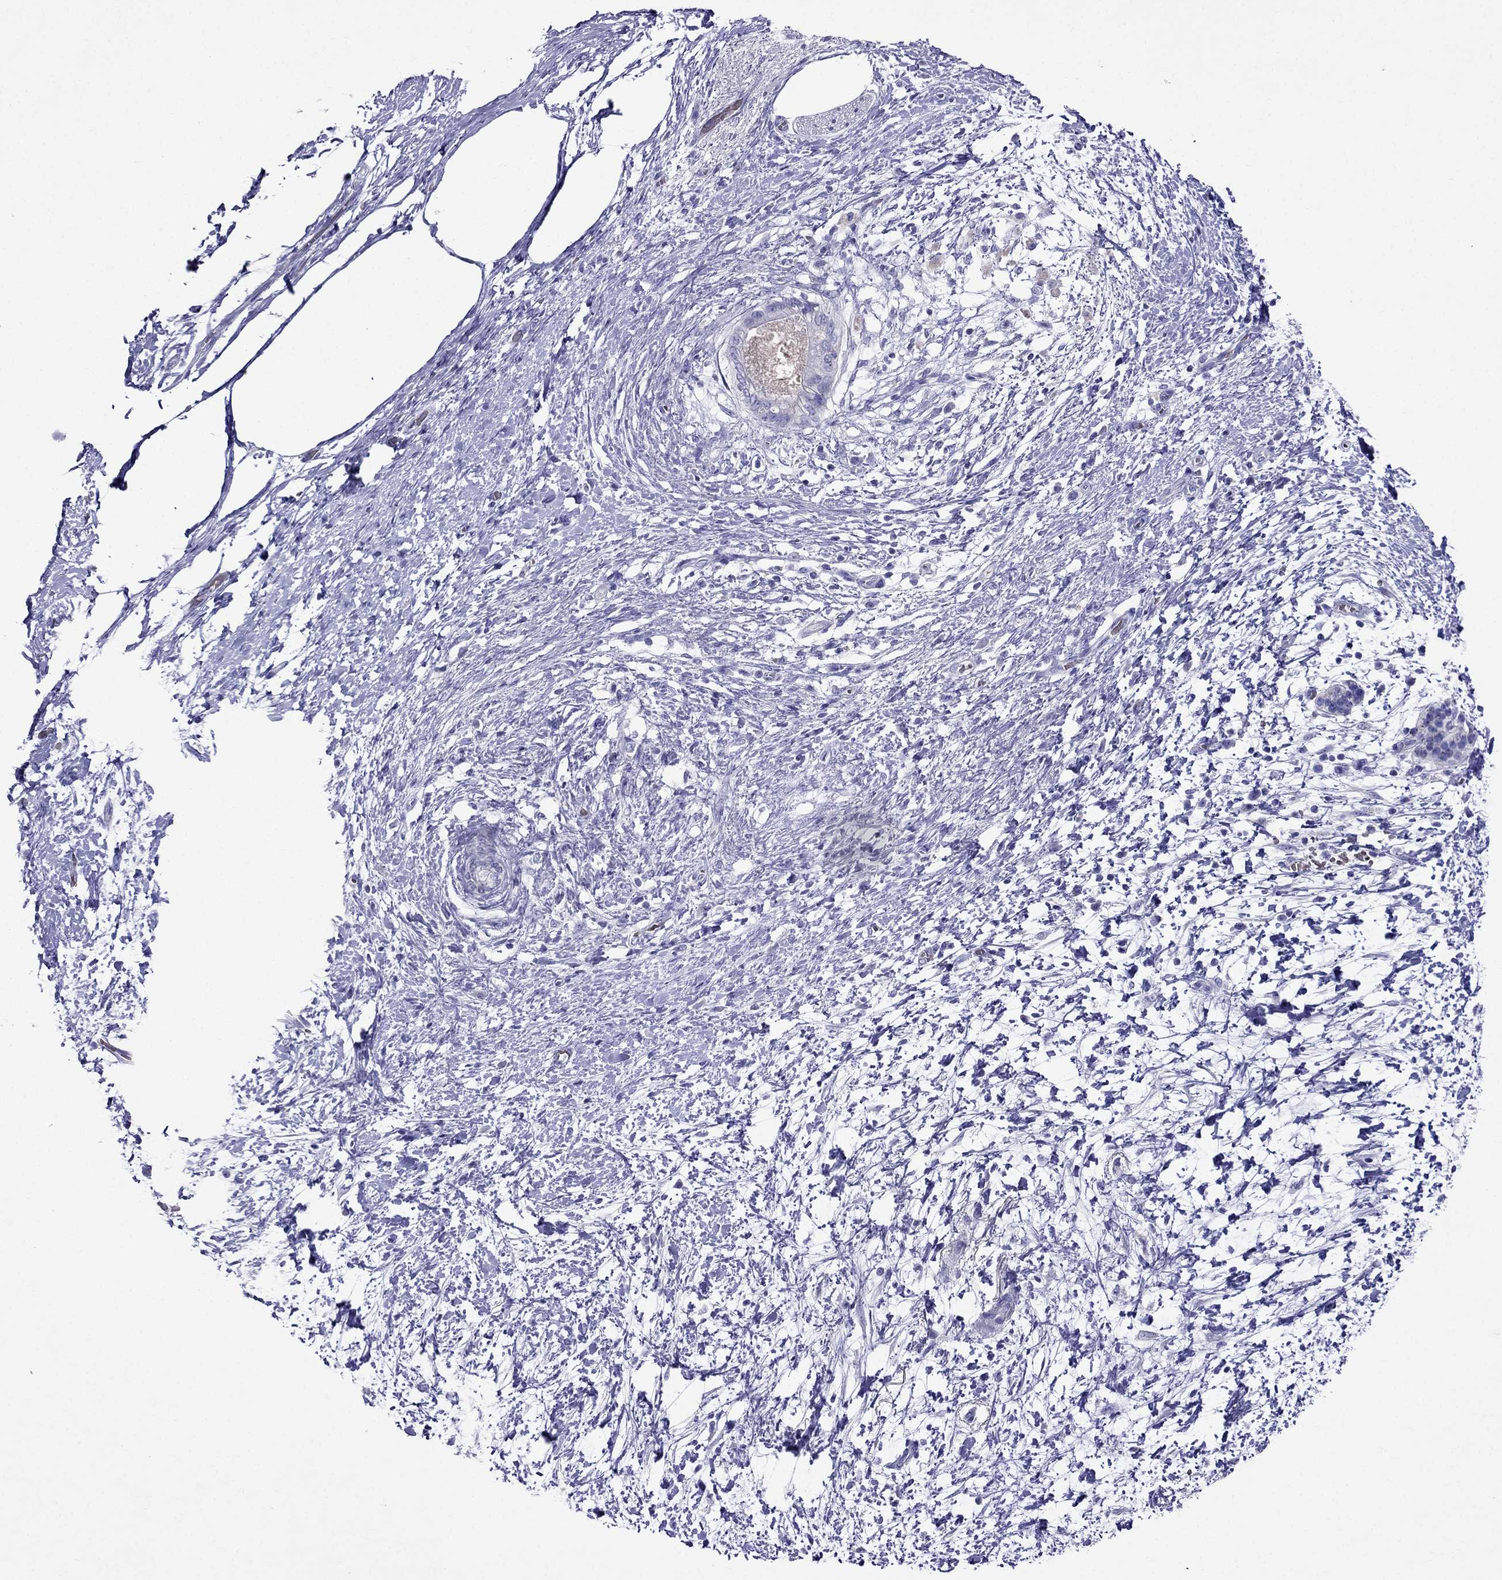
{"staining": {"intensity": "negative", "quantity": "none", "location": "none"}, "tissue": "pancreatic cancer", "cell_type": "Tumor cells", "image_type": "cancer", "snomed": [{"axis": "morphology", "description": "Adenocarcinoma, NOS"}, {"axis": "topography", "description": "Pancreas"}], "caption": "The micrograph shows no staining of tumor cells in pancreatic cancer.", "gene": "TDRD1", "patient": {"sex": "female", "age": 72}}